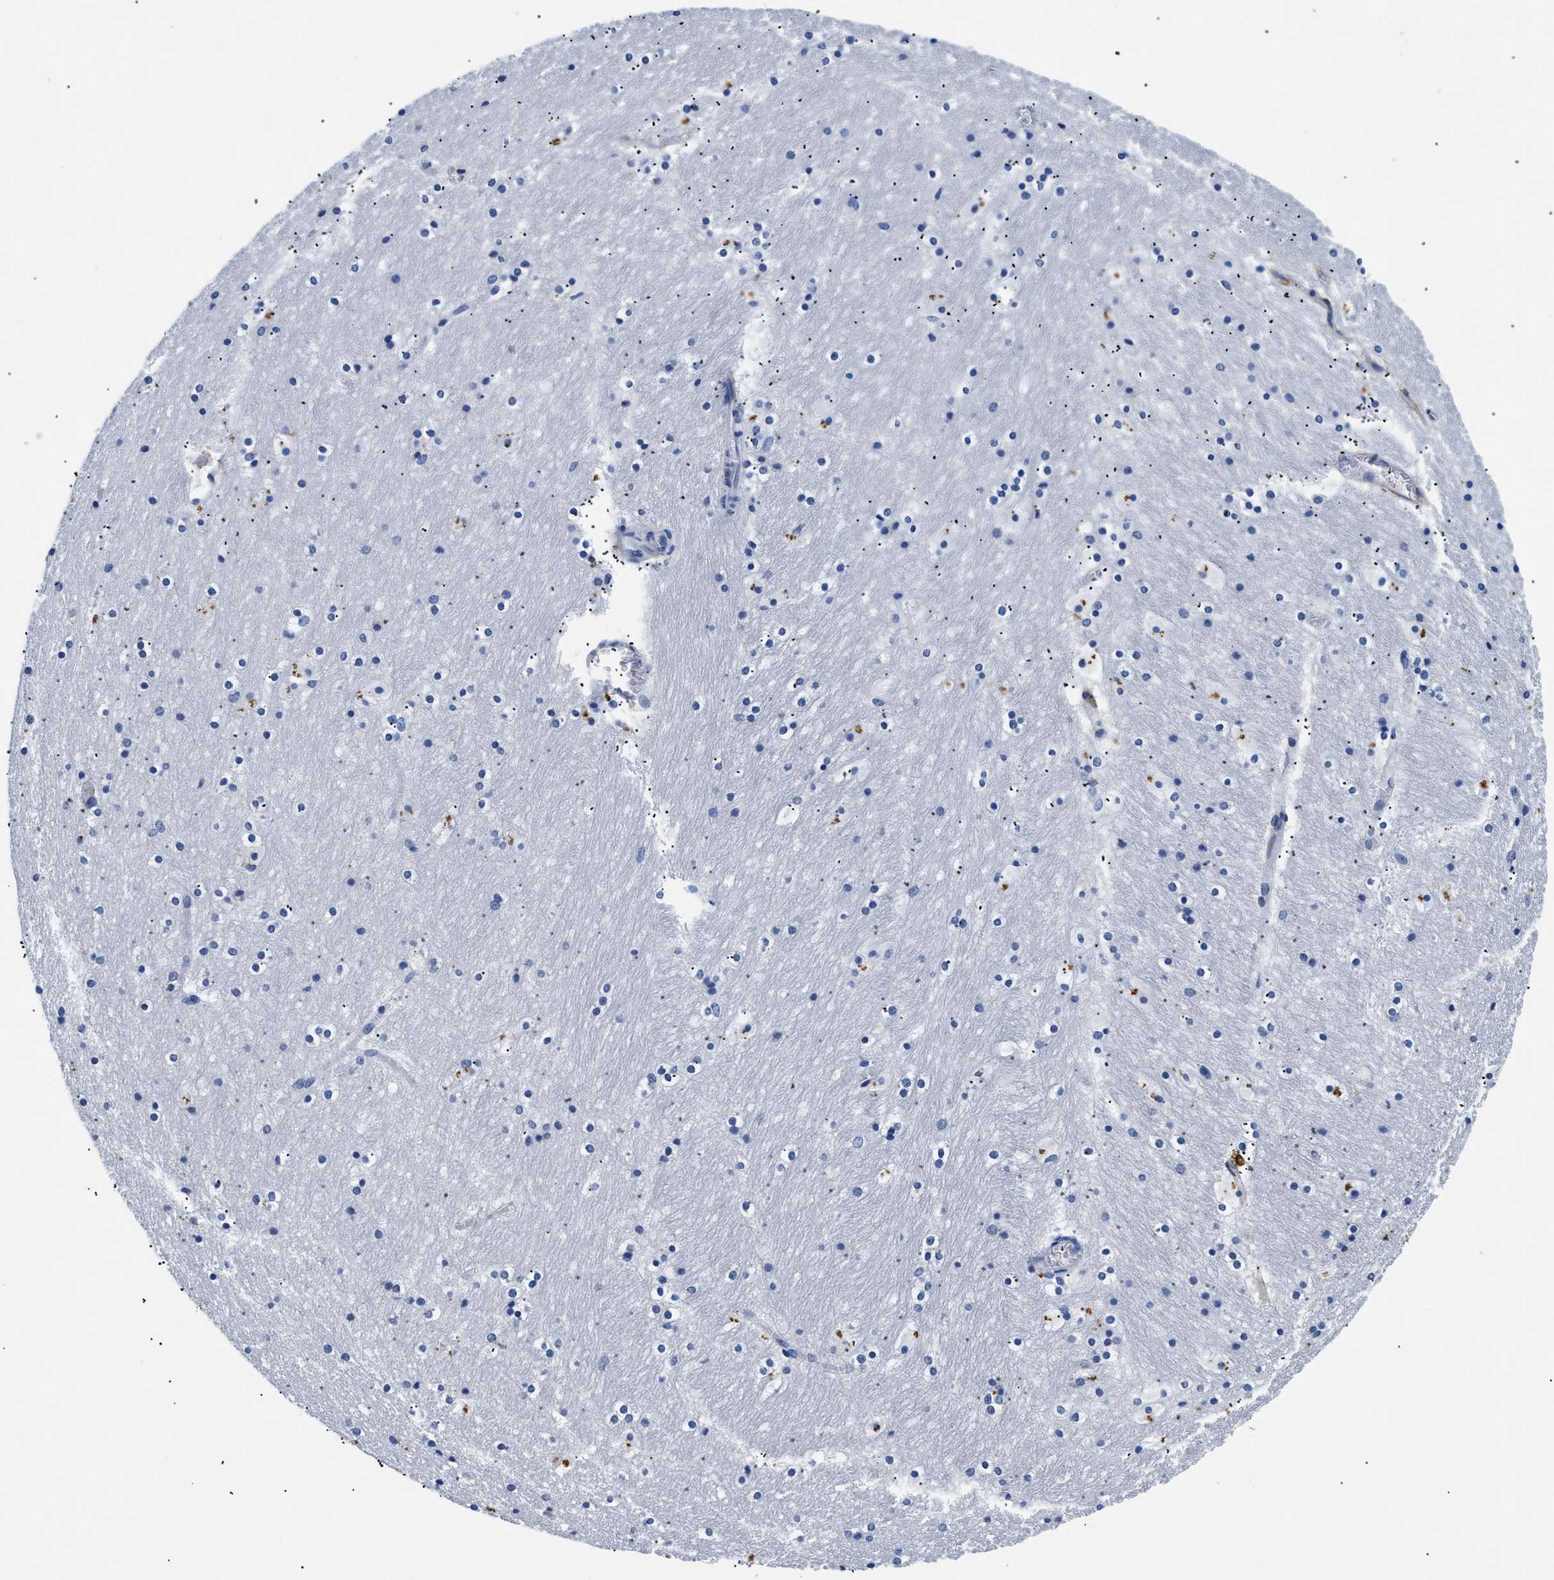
{"staining": {"intensity": "negative", "quantity": "none", "location": "none"}, "tissue": "hippocampus", "cell_type": "Glial cells", "image_type": "normal", "snomed": [{"axis": "morphology", "description": "Normal tissue, NOS"}, {"axis": "topography", "description": "Hippocampus"}], "caption": "The histopathology image shows no significant positivity in glial cells of hippocampus. Nuclei are stained in blue.", "gene": "LAMA3", "patient": {"sex": "male", "age": 45}}